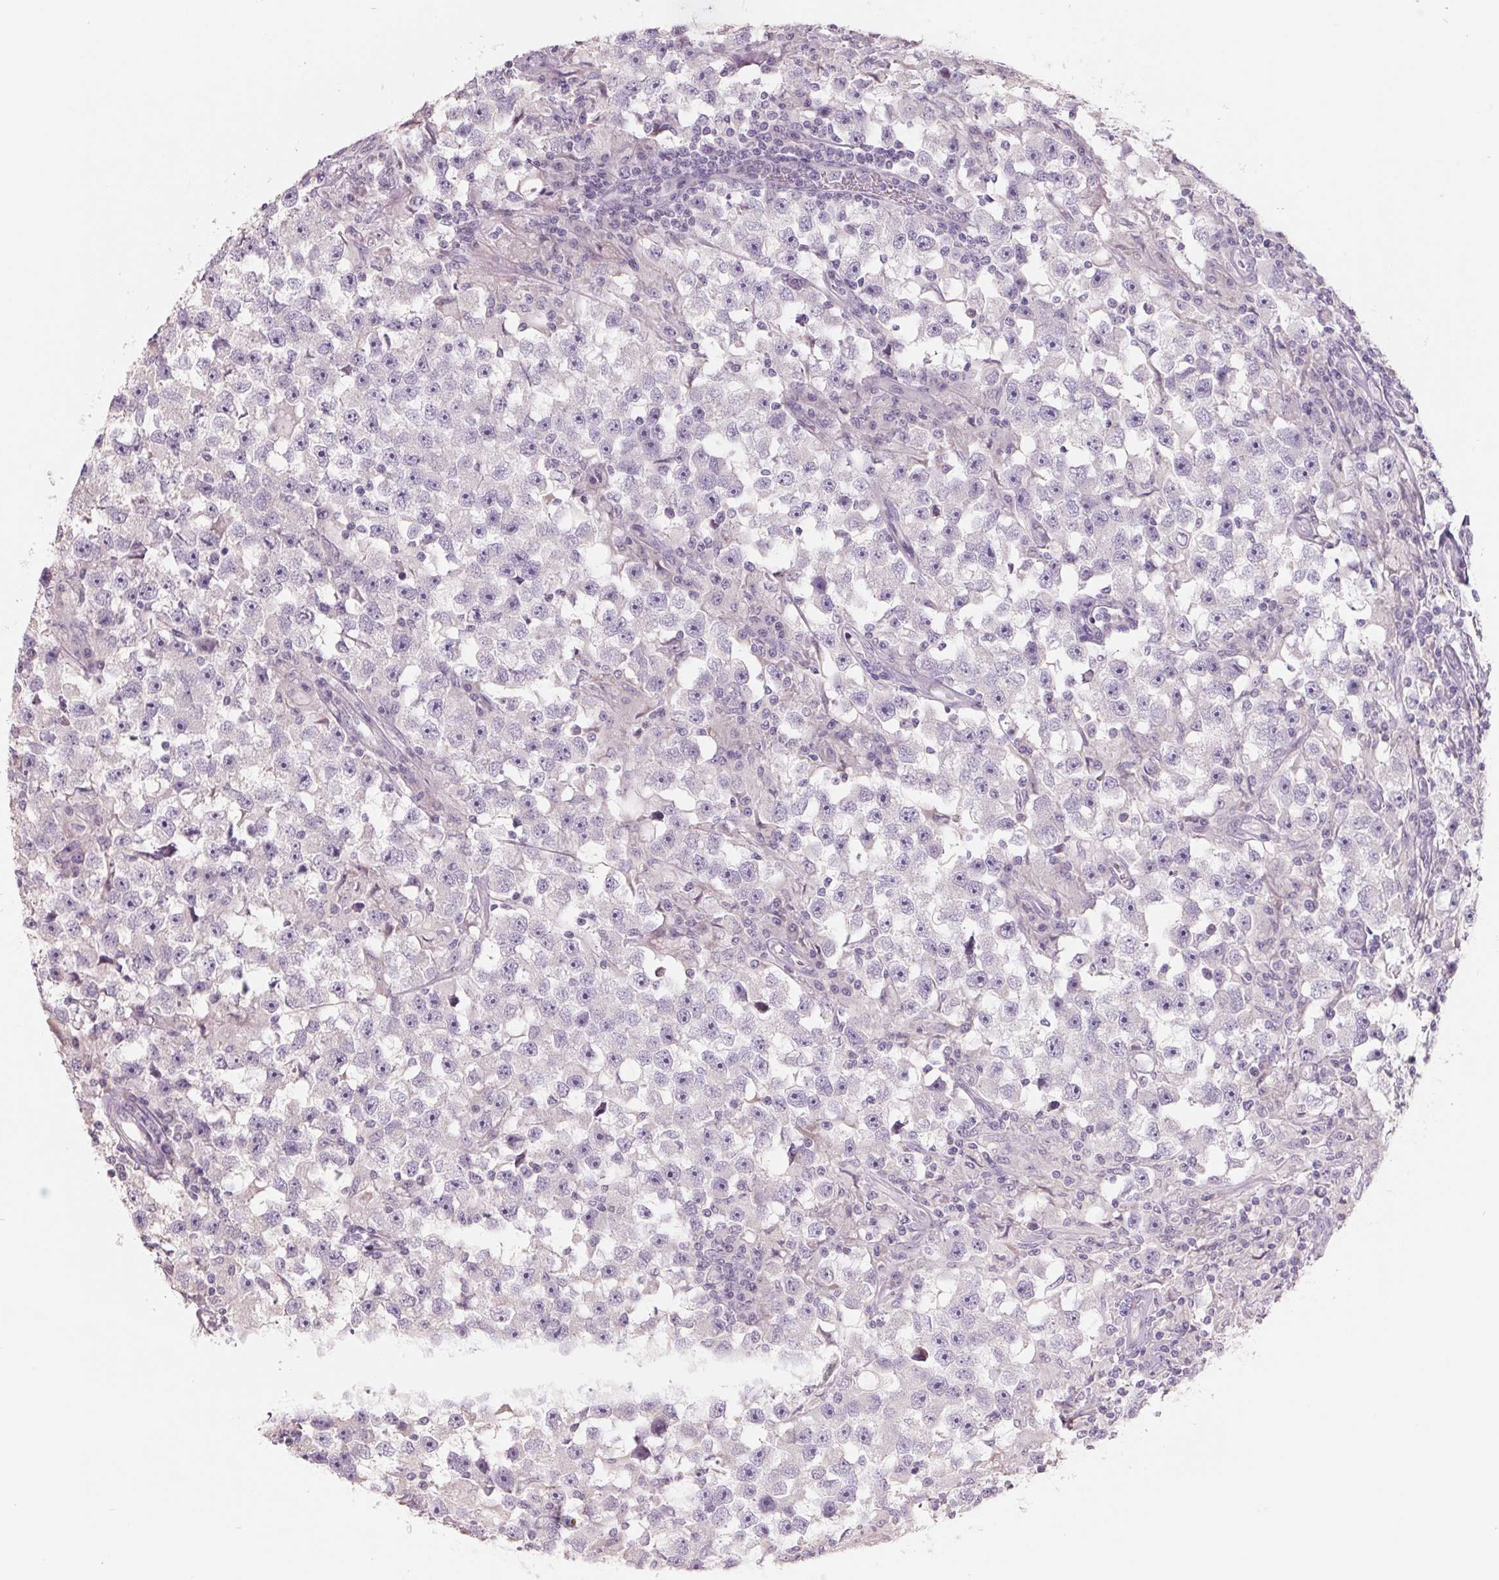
{"staining": {"intensity": "negative", "quantity": "none", "location": "none"}, "tissue": "testis cancer", "cell_type": "Tumor cells", "image_type": "cancer", "snomed": [{"axis": "morphology", "description": "Seminoma, NOS"}, {"axis": "topography", "description": "Testis"}], "caption": "Immunohistochemistry (IHC) histopathology image of testis cancer stained for a protein (brown), which displays no positivity in tumor cells. Brightfield microscopy of immunohistochemistry (IHC) stained with DAB (brown) and hematoxylin (blue), captured at high magnification.", "gene": "FTCD", "patient": {"sex": "male", "age": 33}}